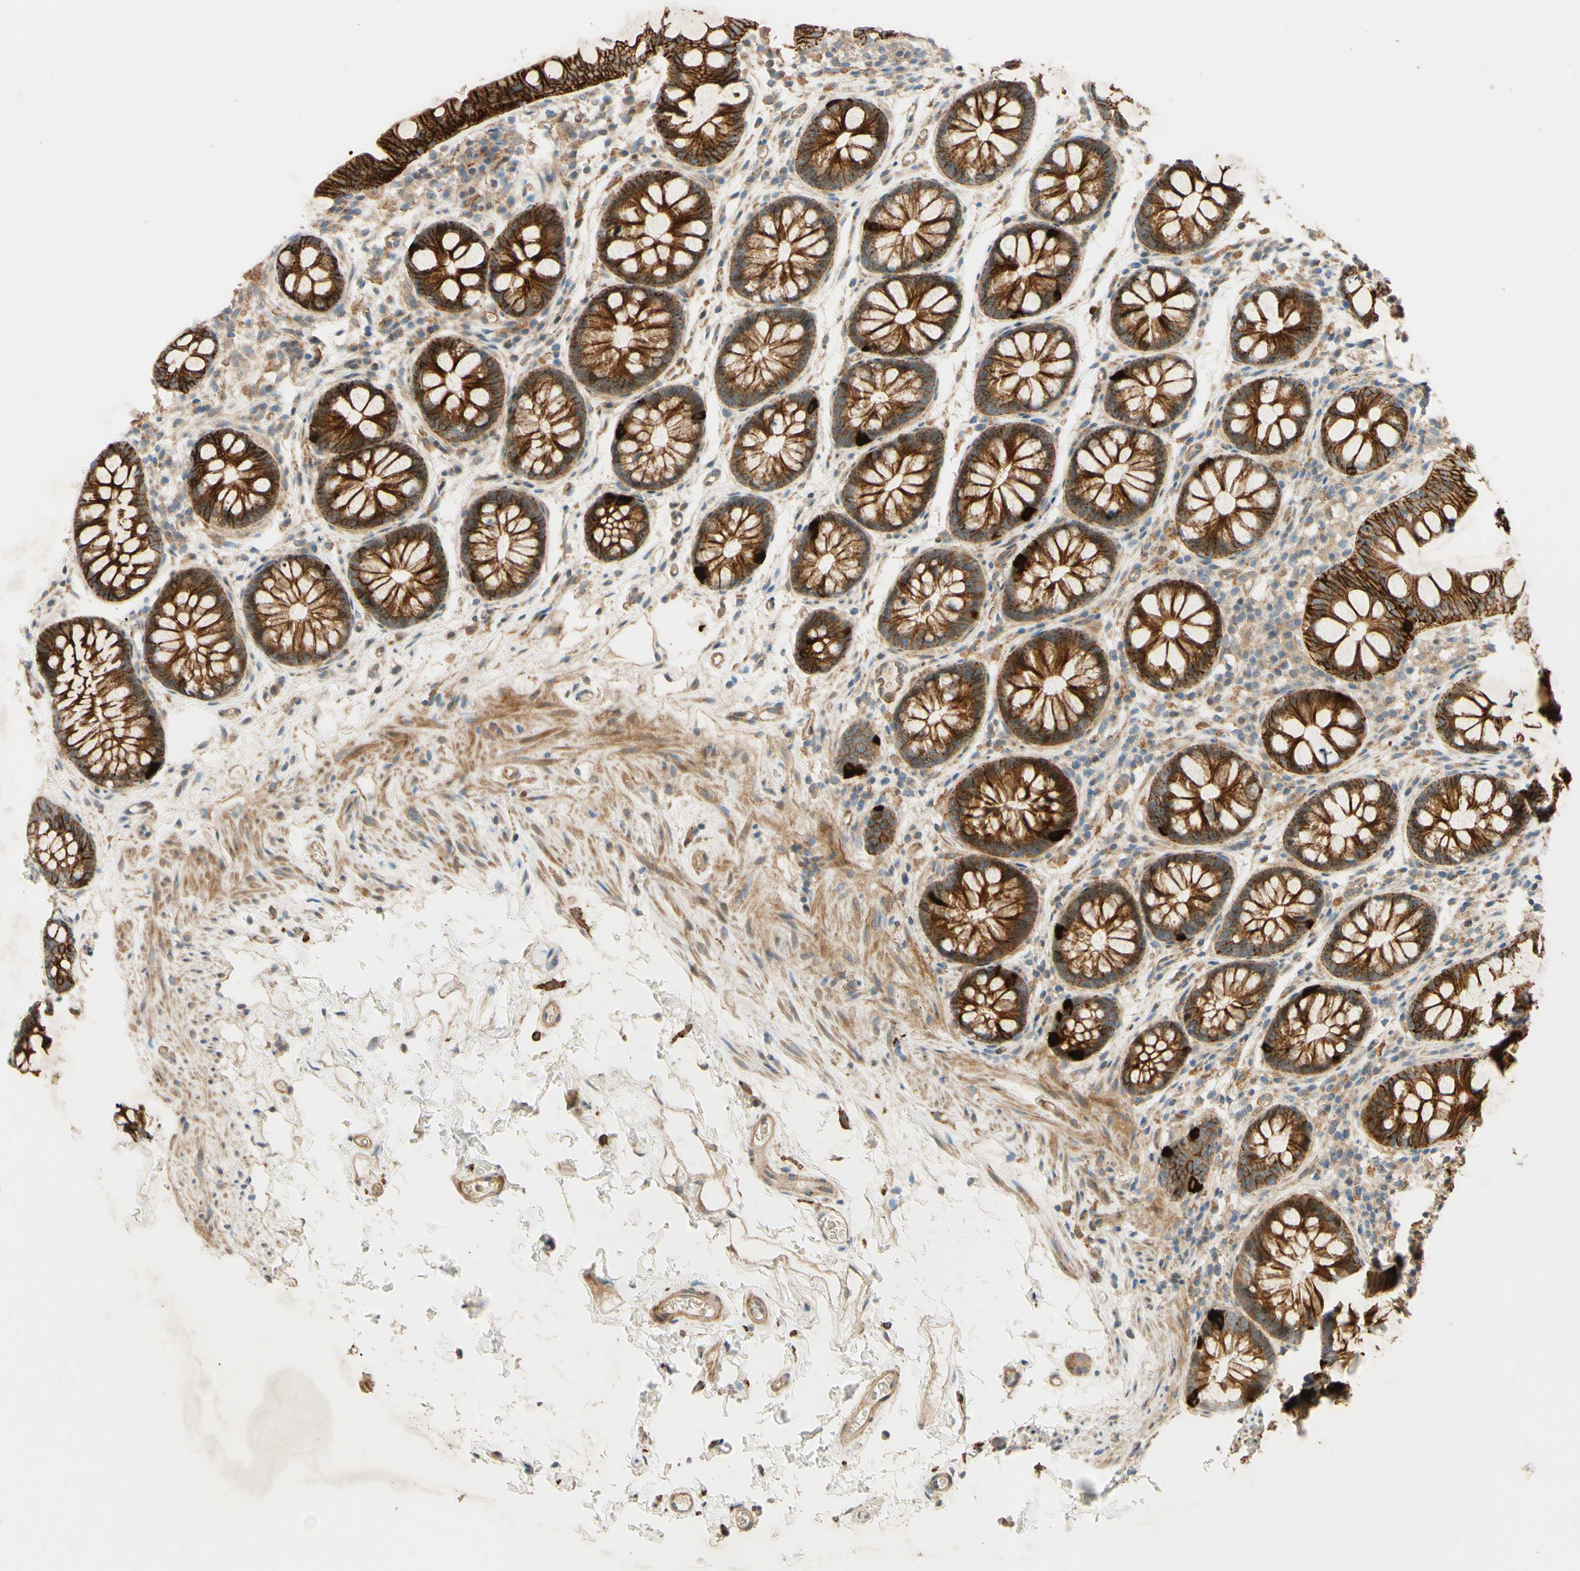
{"staining": {"intensity": "moderate", "quantity": ">75%", "location": "cytoplasmic/membranous"}, "tissue": "colon", "cell_type": "Endothelial cells", "image_type": "normal", "snomed": [{"axis": "morphology", "description": "Normal tissue, NOS"}, {"axis": "topography", "description": "Colon"}], "caption": "Immunohistochemistry (IHC) image of unremarkable human colon stained for a protein (brown), which exhibits medium levels of moderate cytoplasmic/membranous expression in approximately >75% of endothelial cells.", "gene": "ADAM17", "patient": {"sex": "female", "age": 80}}